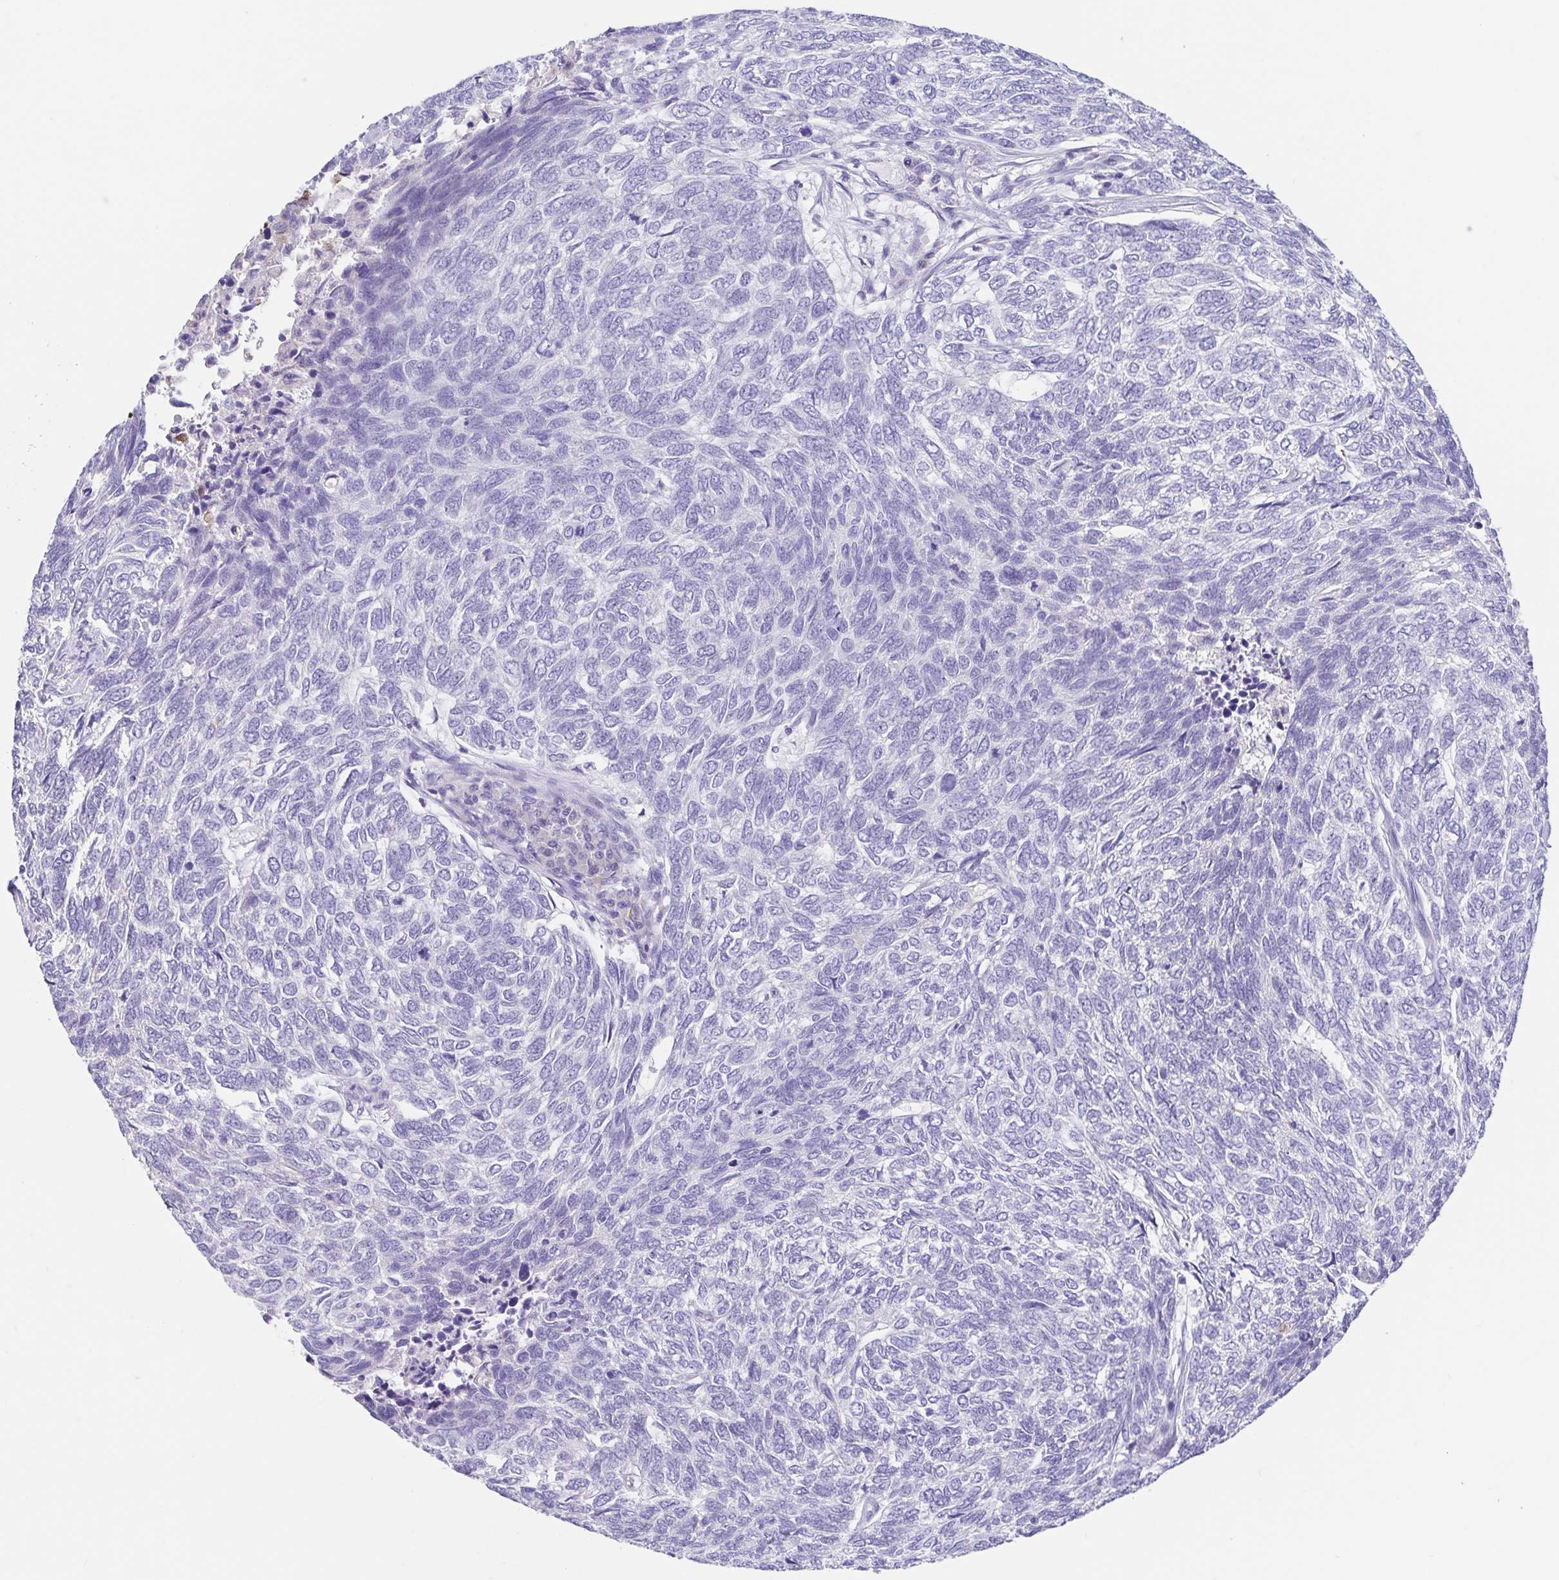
{"staining": {"intensity": "negative", "quantity": "none", "location": "none"}, "tissue": "skin cancer", "cell_type": "Tumor cells", "image_type": "cancer", "snomed": [{"axis": "morphology", "description": "Basal cell carcinoma"}, {"axis": "topography", "description": "Skin"}], "caption": "Tumor cells are negative for brown protein staining in skin basal cell carcinoma. The staining is performed using DAB (3,3'-diaminobenzidine) brown chromogen with nuclei counter-stained in using hematoxylin.", "gene": "ARPP21", "patient": {"sex": "female", "age": 65}}